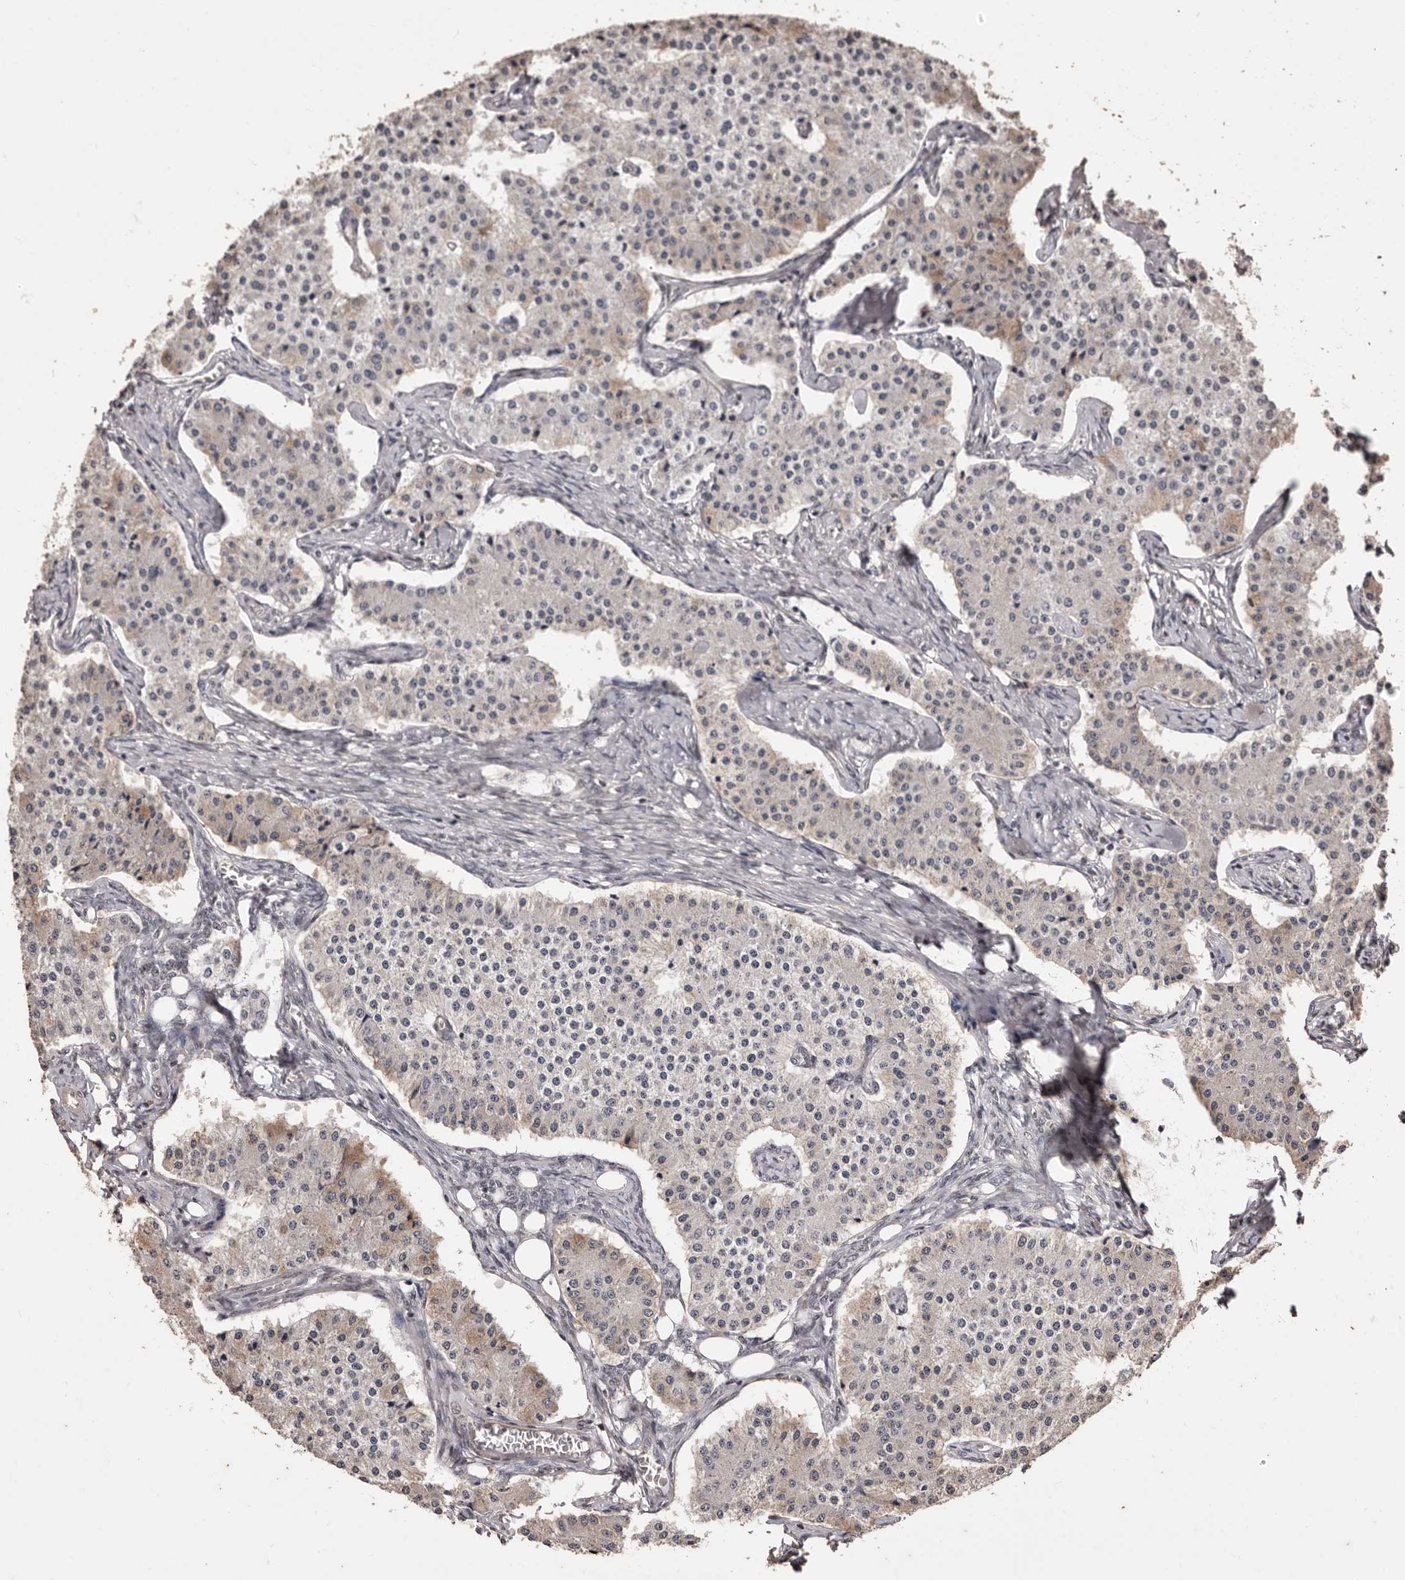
{"staining": {"intensity": "weak", "quantity": "<25%", "location": "cytoplasmic/membranous"}, "tissue": "carcinoid", "cell_type": "Tumor cells", "image_type": "cancer", "snomed": [{"axis": "morphology", "description": "Carcinoid, malignant, NOS"}, {"axis": "topography", "description": "Colon"}], "caption": "IHC of human carcinoid exhibits no expression in tumor cells.", "gene": "NAV1", "patient": {"sex": "female", "age": 52}}